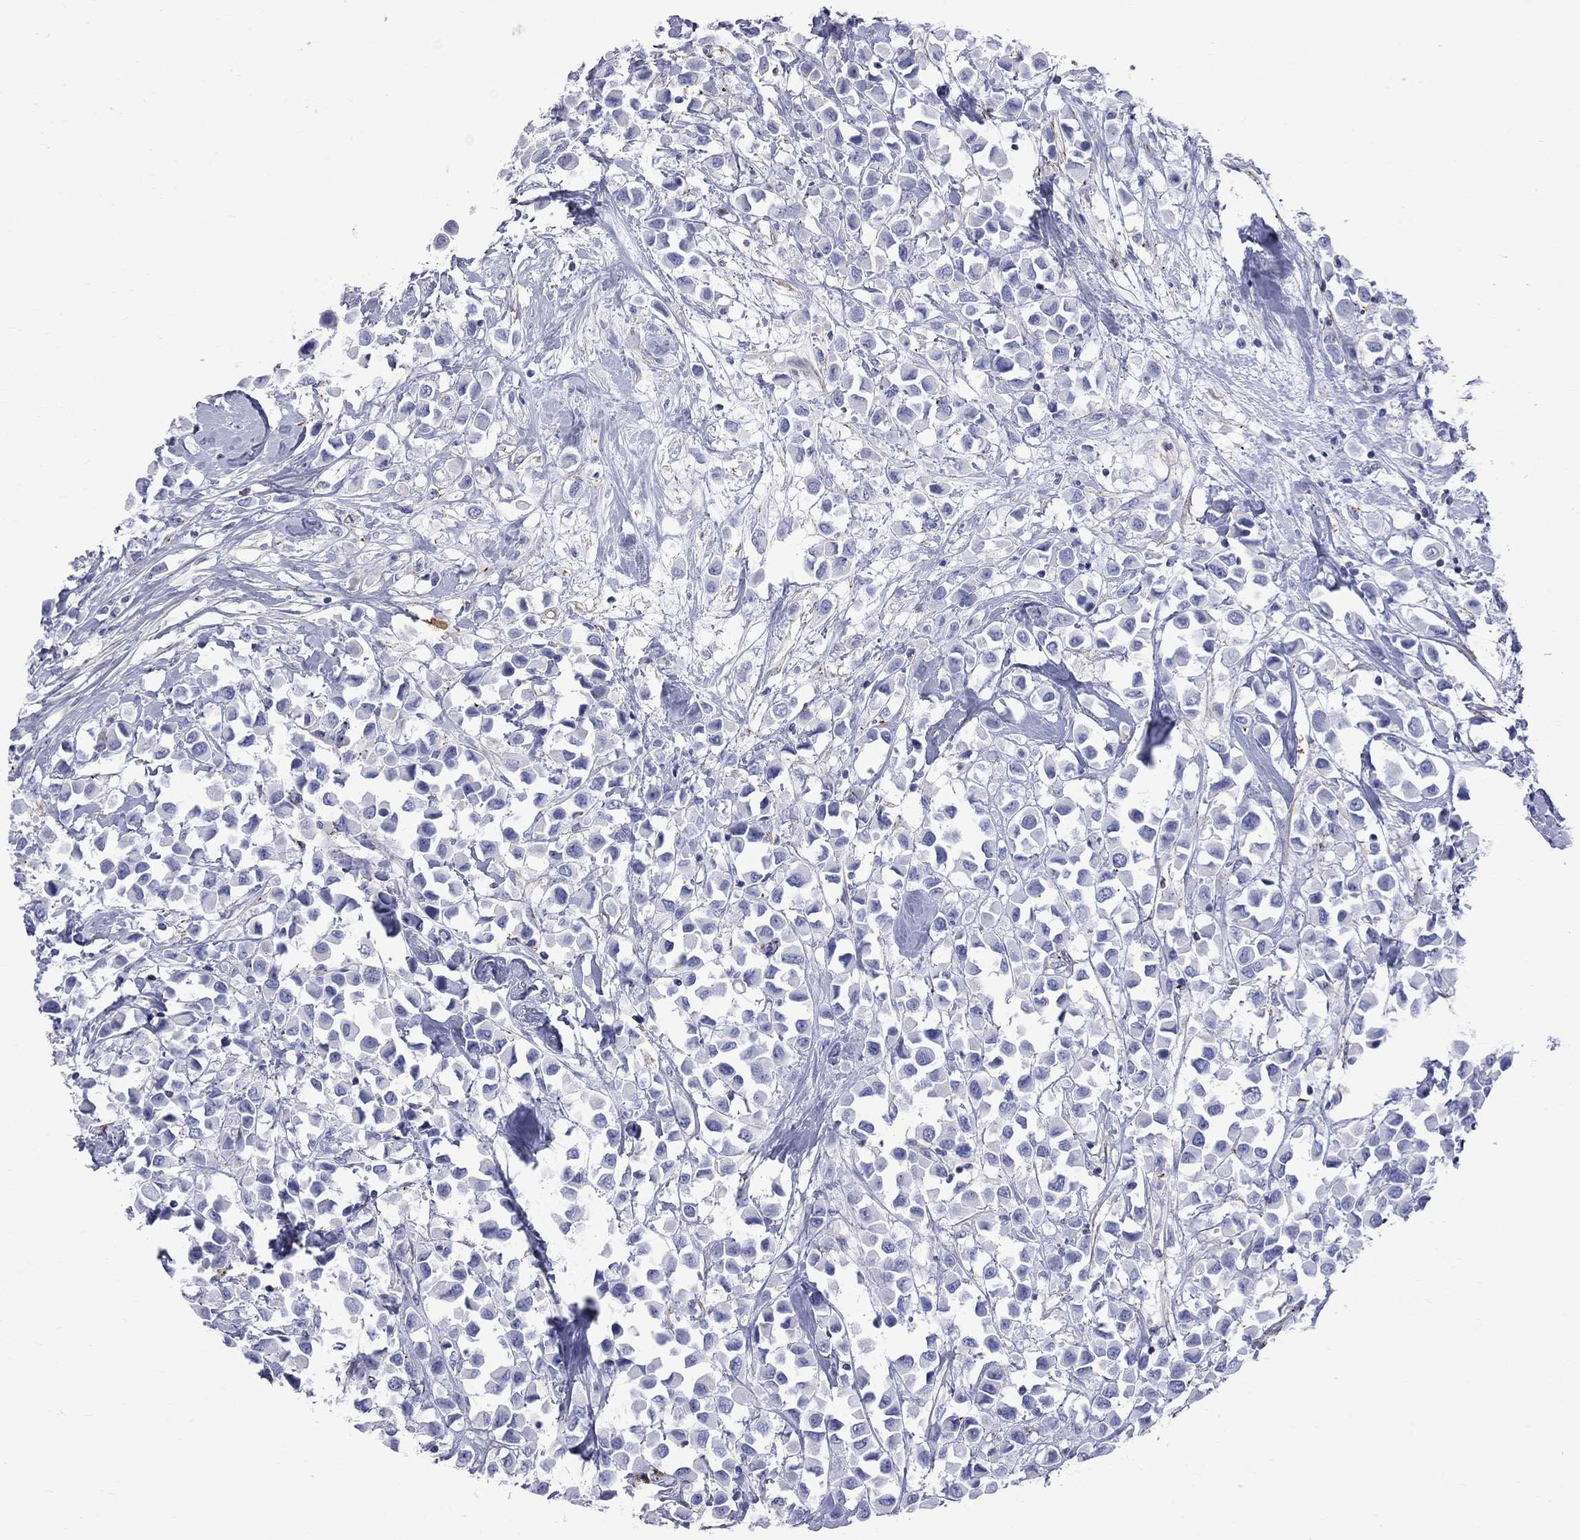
{"staining": {"intensity": "negative", "quantity": "none", "location": "none"}, "tissue": "breast cancer", "cell_type": "Tumor cells", "image_type": "cancer", "snomed": [{"axis": "morphology", "description": "Duct carcinoma"}, {"axis": "topography", "description": "Breast"}], "caption": "A micrograph of human infiltrating ductal carcinoma (breast) is negative for staining in tumor cells.", "gene": "S100A3", "patient": {"sex": "female", "age": 61}}